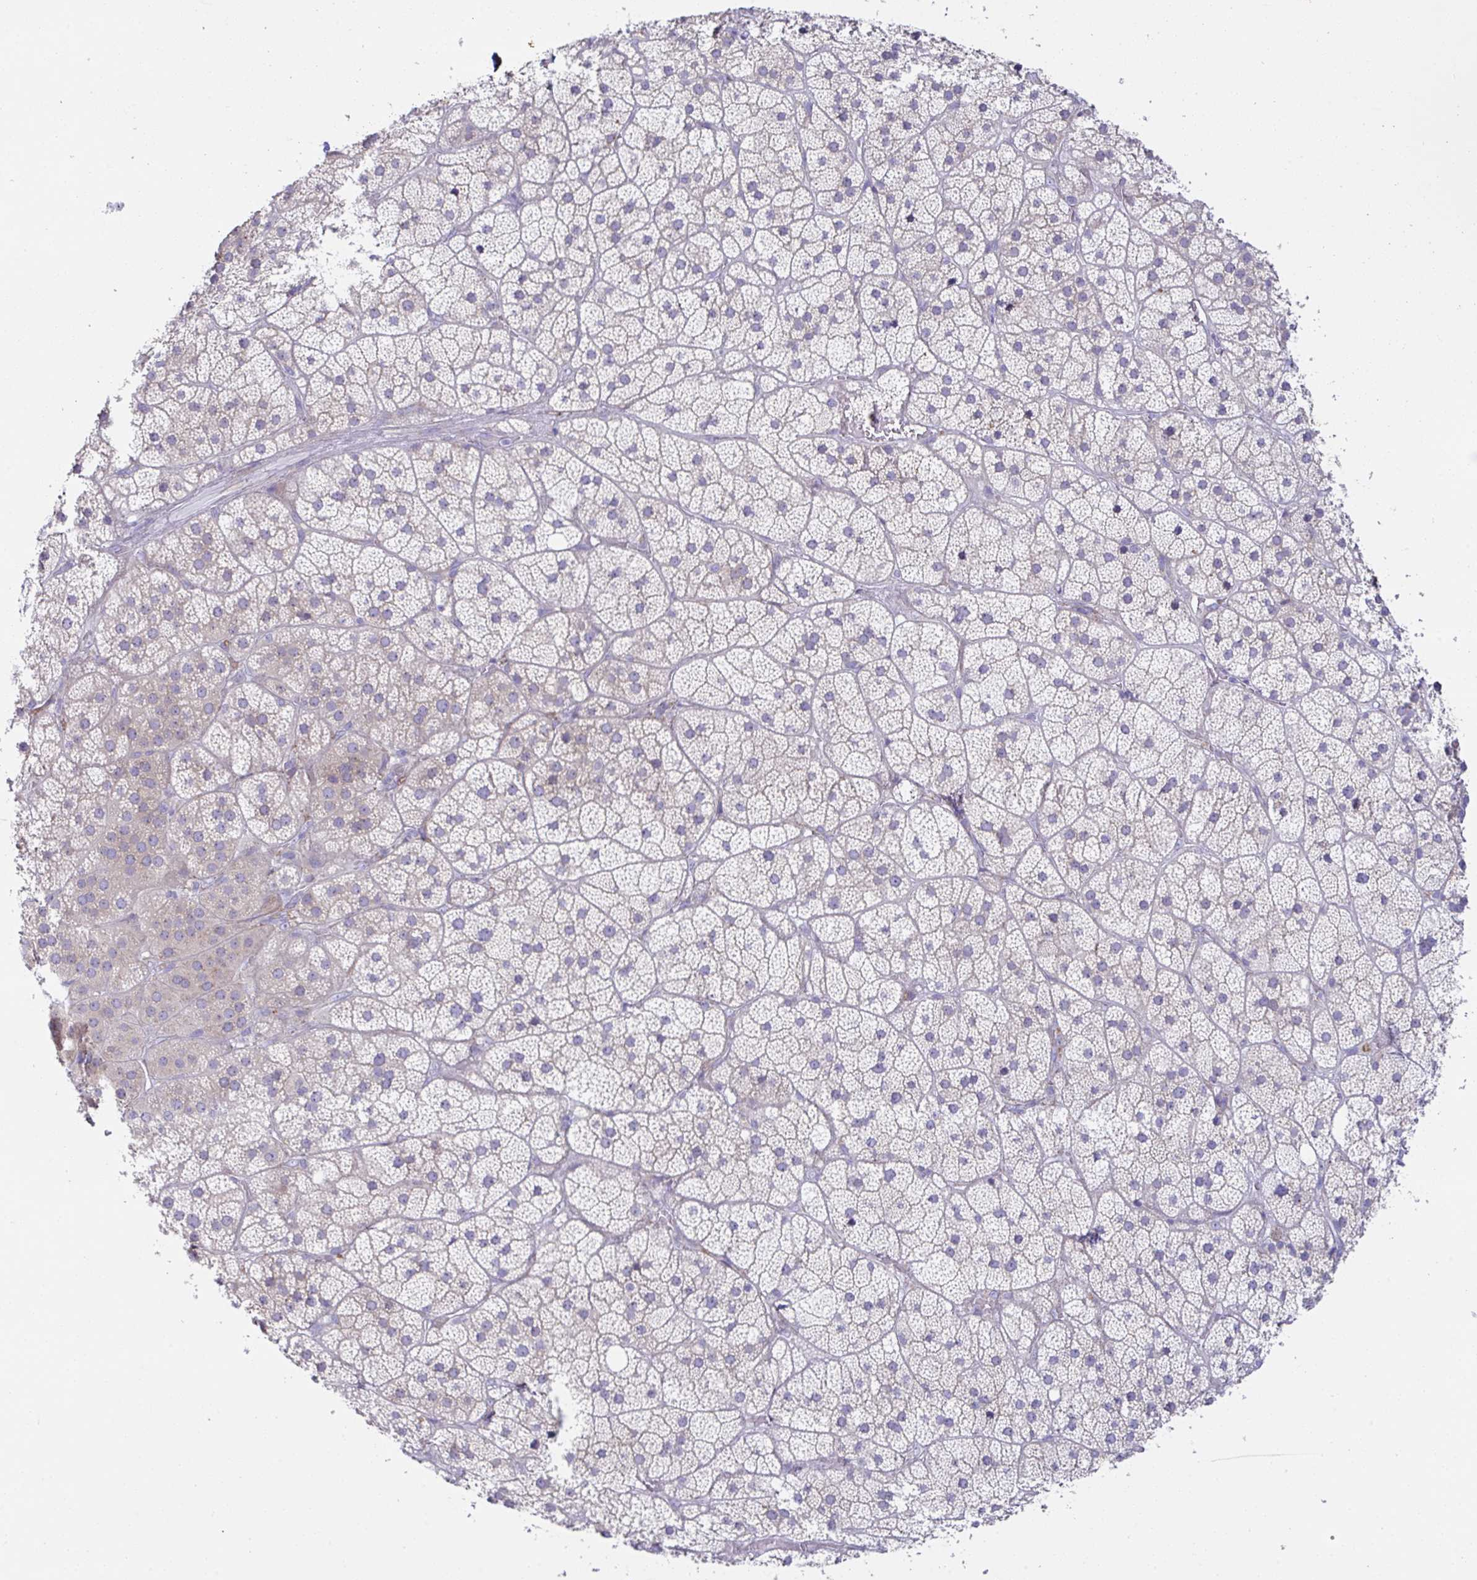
{"staining": {"intensity": "weak", "quantity": "<25%", "location": "cytoplasmic/membranous"}, "tissue": "adrenal gland", "cell_type": "Glandular cells", "image_type": "normal", "snomed": [{"axis": "morphology", "description": "Normal tissue, NOS"}, {"axis": "topography", "description": "Adrenal gland"}], "caption": "The immunohistochemistry (IHC) histopathology image has no significant expression in glandular cells of adrenal gland.", "gene": "FAU", "patient": {"sex": "male", "age": 57}}